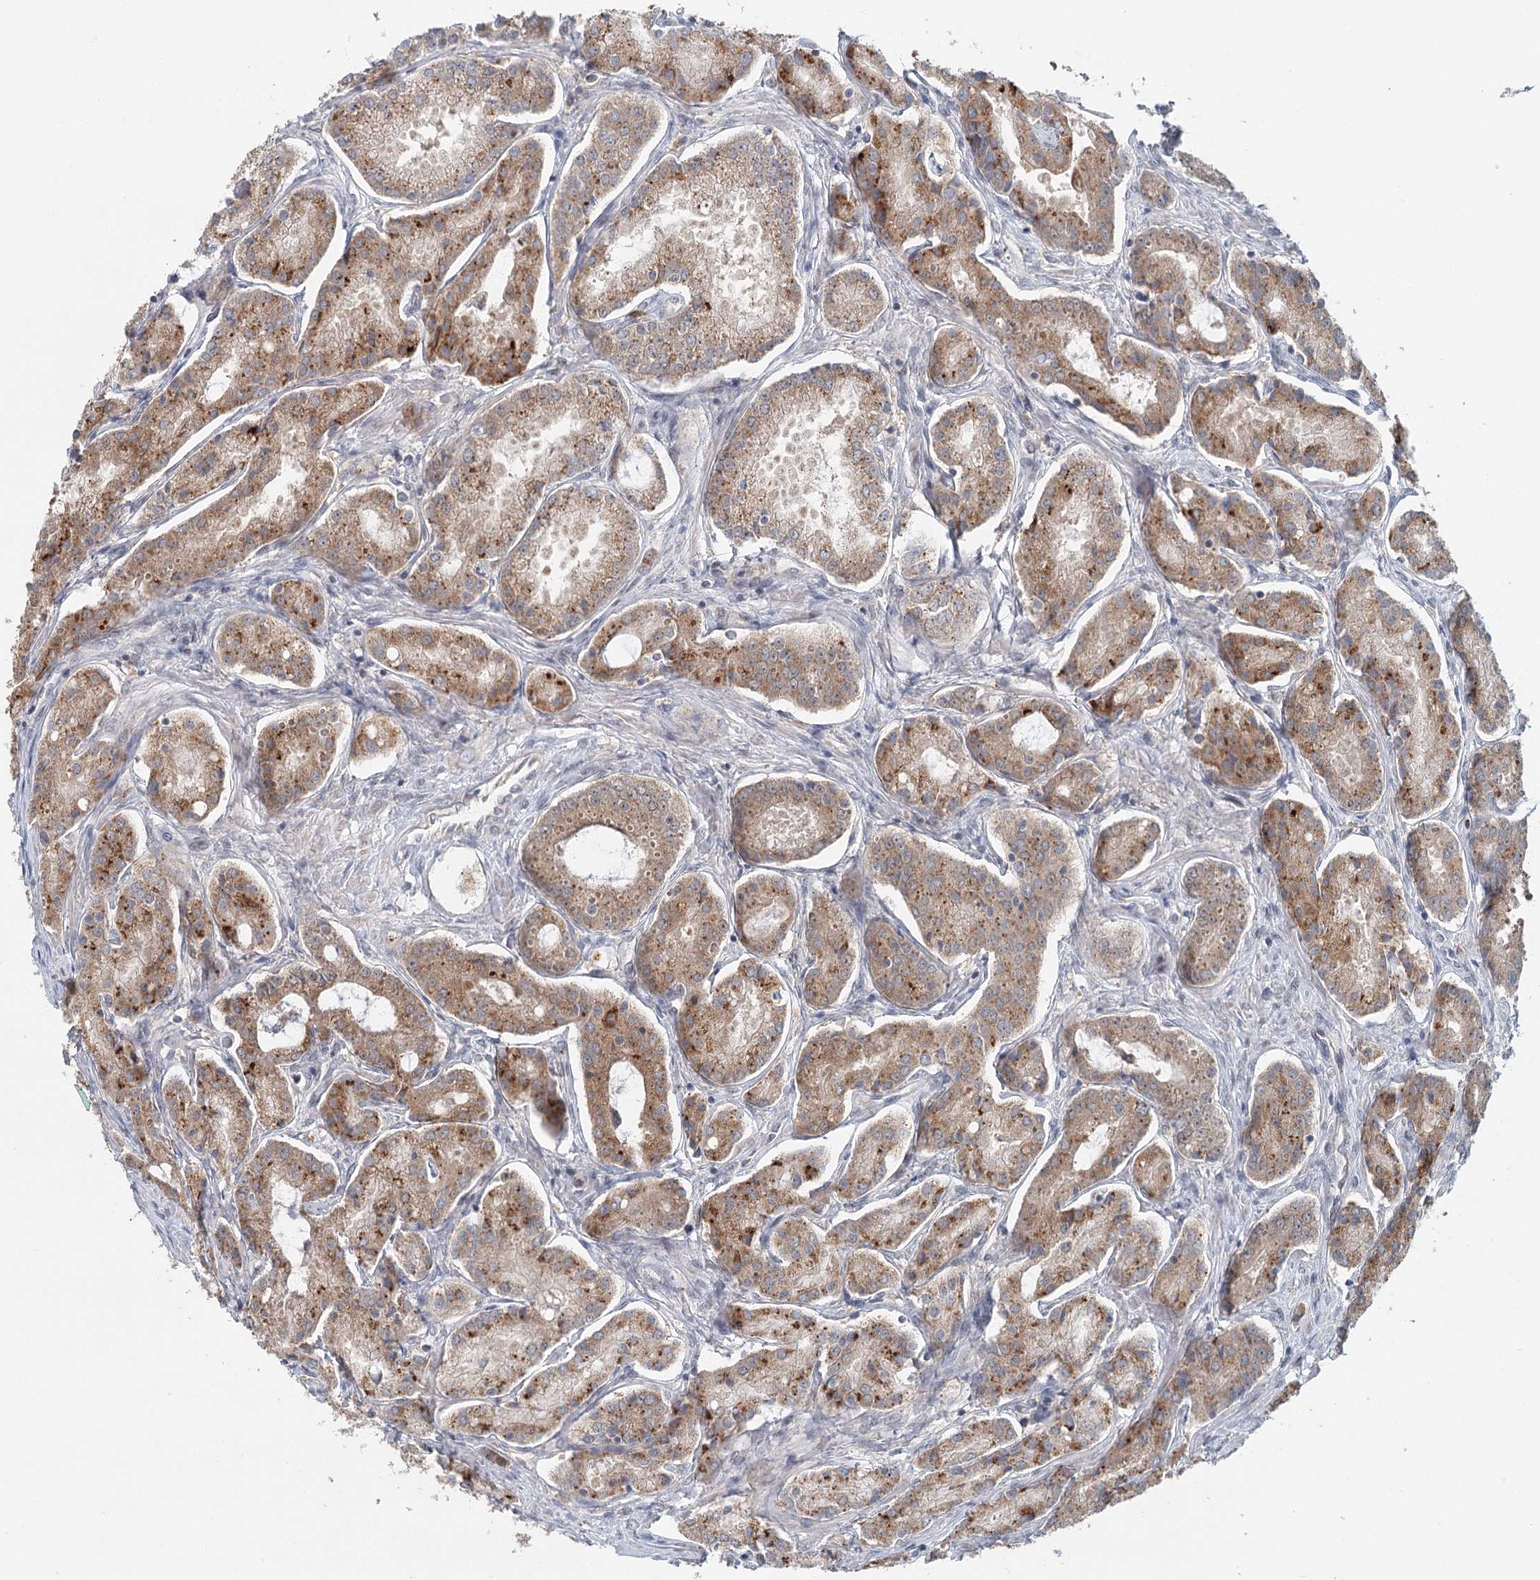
{"staining": {"intensity": "moderate", "quantity": ">75%", "location": "cytoplasmic/membranous"}, "tissue": "prostate cancer", "cell_type": "Tumor cells", "image_type": "cancer", "snomed": [{"axis": "morphology", "description": "Adenocarcinoma, Low grade"}, {"axis": "topography", "description": "Prostate"}], "caption": "This image exhibits immunohistochemistry staining of adenocarcinoma (low-grade) (prostate), with medium moderate cytoplasmic/membranous staining in approximately >75% of tumor cells.", "gene": "ADK", "patient": {"sex": "male", "age": 68}}